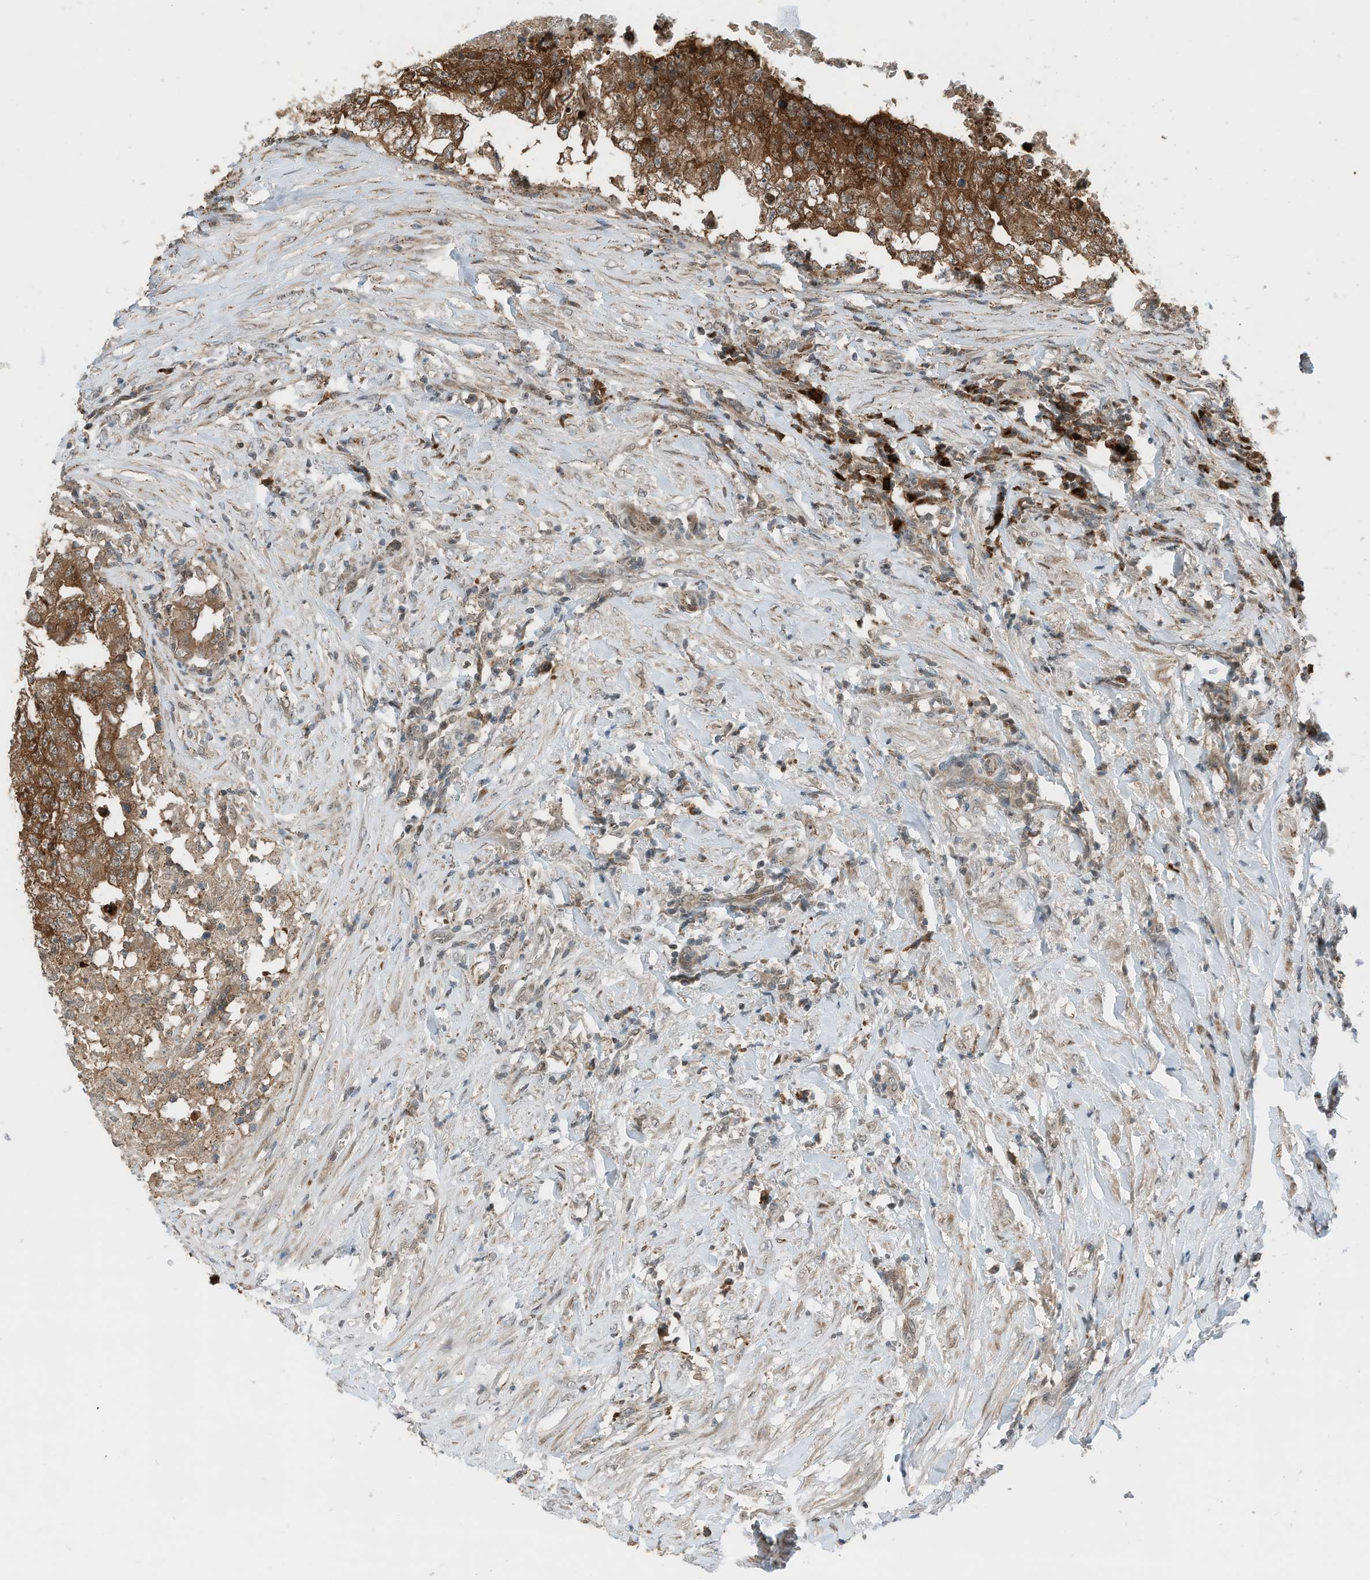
{"staining": {"intensity": "strong", "quantity": ">75%", "location": "cytoplasmic/membranous"}, "tissue": "testis cancer", "cell_type": "Tumor cells", "image_type": "cancer", "snomed": [{"axis": "morphology", "description": "Carcinoma, Embryonal, NOS"}, {"axis": "topography", "description": "Testis"}], "caption": "Testis cancer was stained to show a protein in brown. There is high levels of strong cytoplasmic/membranous expression in about >75% of tumor cells.", "gene": "RMND1", "patient": {"sex": "male", "age": 26}}